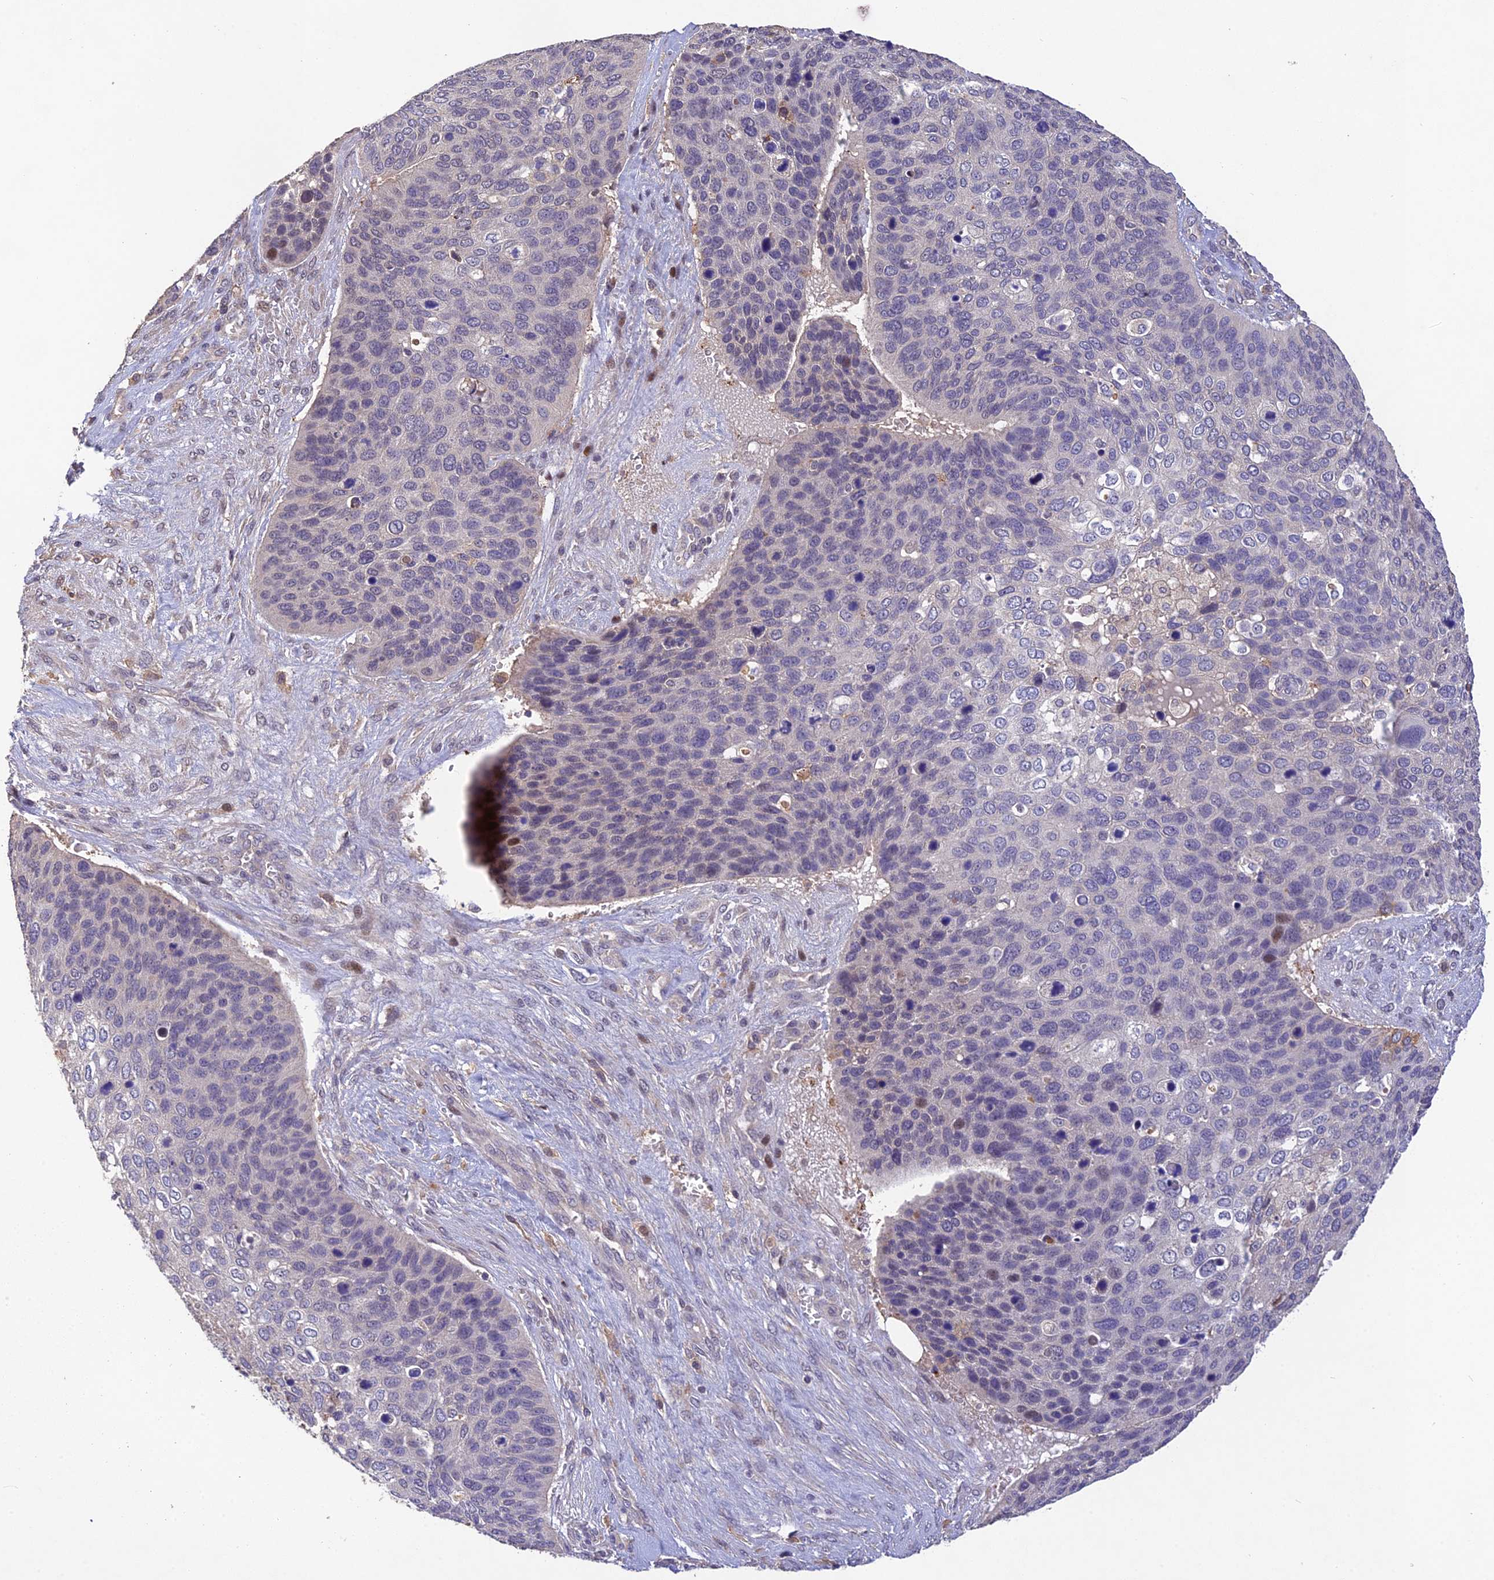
{"staining": {"intensity": "negative", "quantity": "none", "location": "none"}, "tissue": "skin cancer", "cell_type": "Tumor cells", "image_type": "cancer", "snomed": [{"axis": "morphology", "description": "Basal cell carcinoma"}, {"axis": "topography", "description": "Skin"}], "caption": "The photomicrograph exhibits no staining of tumor cells in skin basal cell carcinoma.", "gene": "DENND5B", "patient": {"sex": "female", "age": 74}}